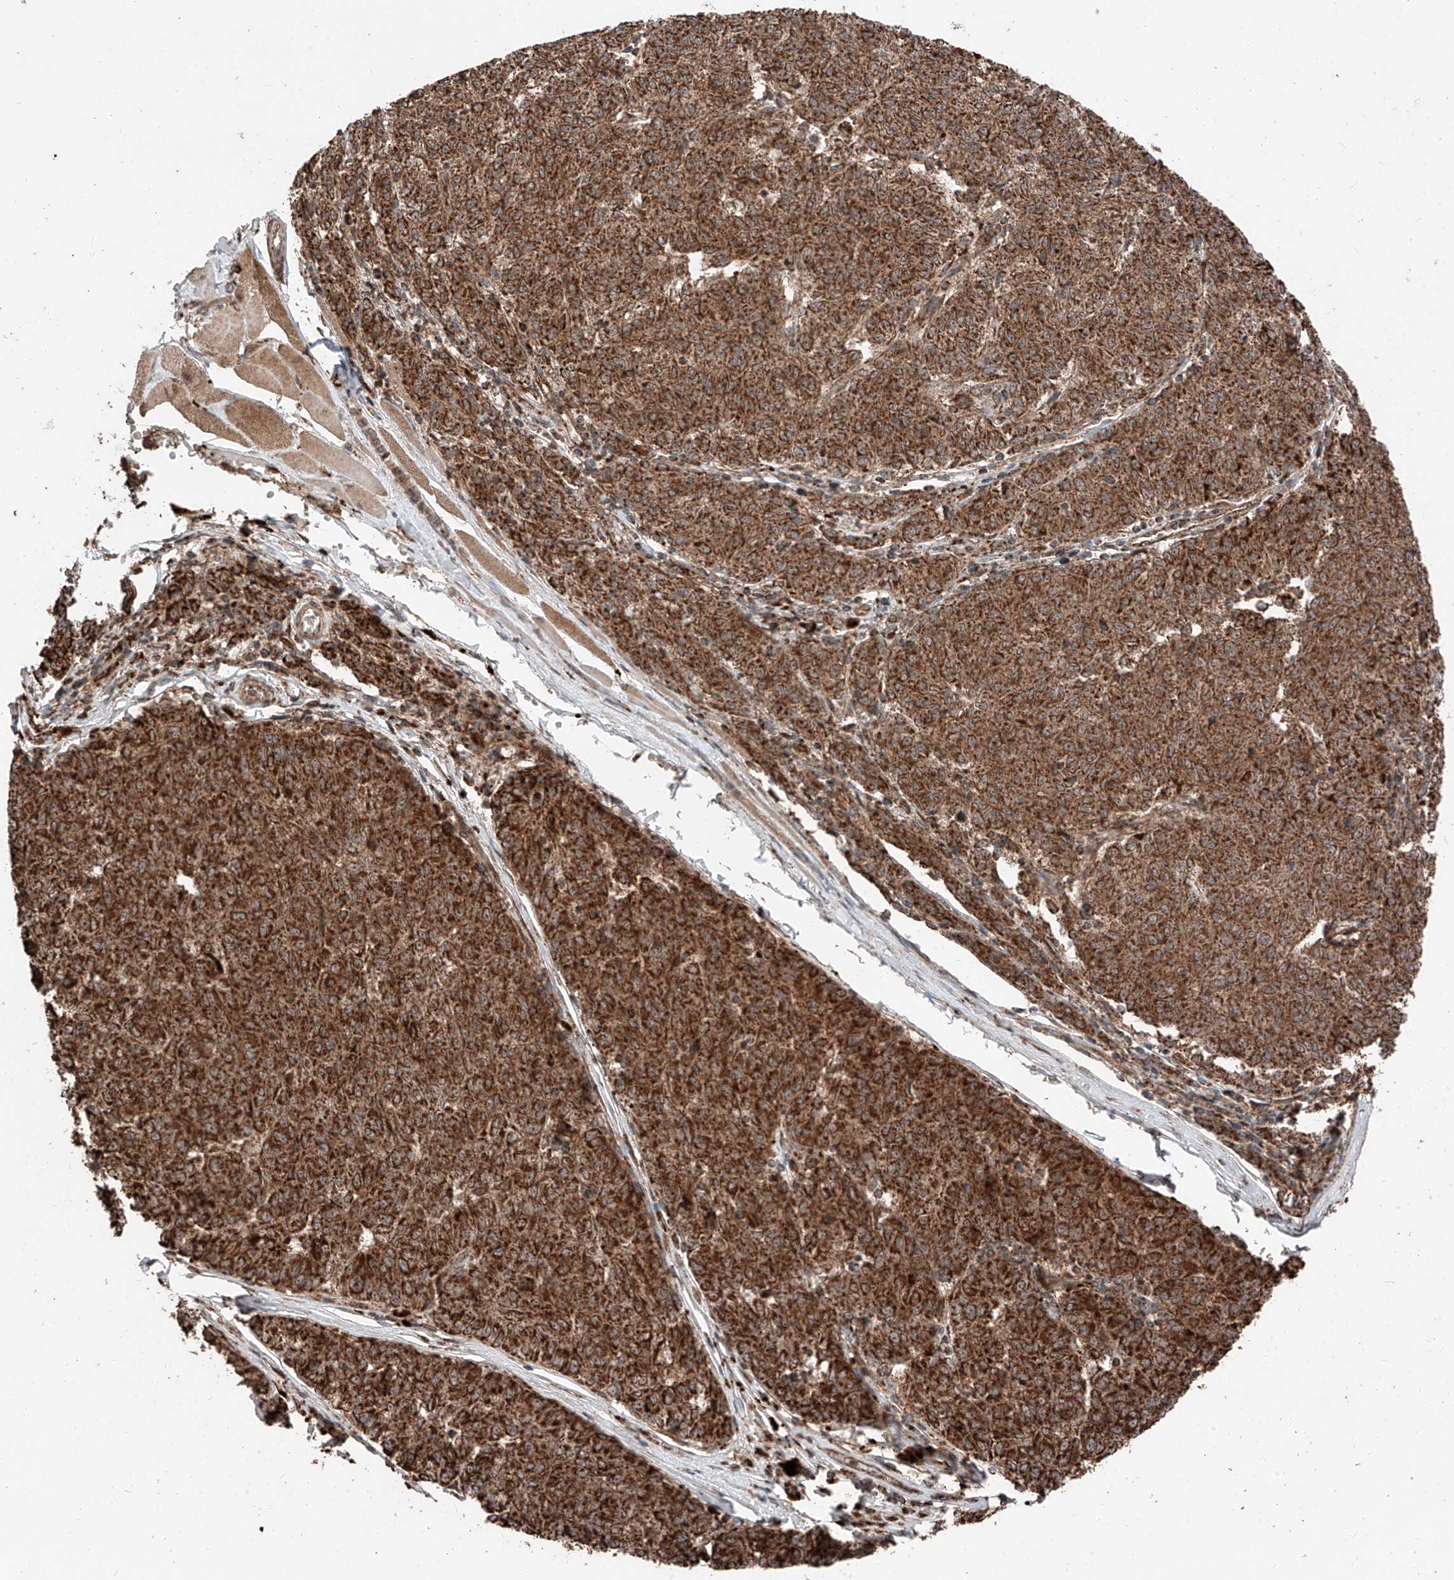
{"staining": {"intensity": "strong", "quantity": ">75%", "location": "cytoplasmic/membranous"}, "tissue": "melanoma", "cell_type": "Tumor cells", "image_type": "cancer", "snomed": [{"axis": "morphology", "description": "Malignant melanoma, NOS"}, {"axis": "topography", "description": "Skin"}], "caption": "Protein expression analysis of human malignant melanoma reveals strong cytoplasmic/membranous expression in approximately >75% of tumor cells.", "gene": "ZSCAN29", "patient": {"sex": "female", "age": 72}}